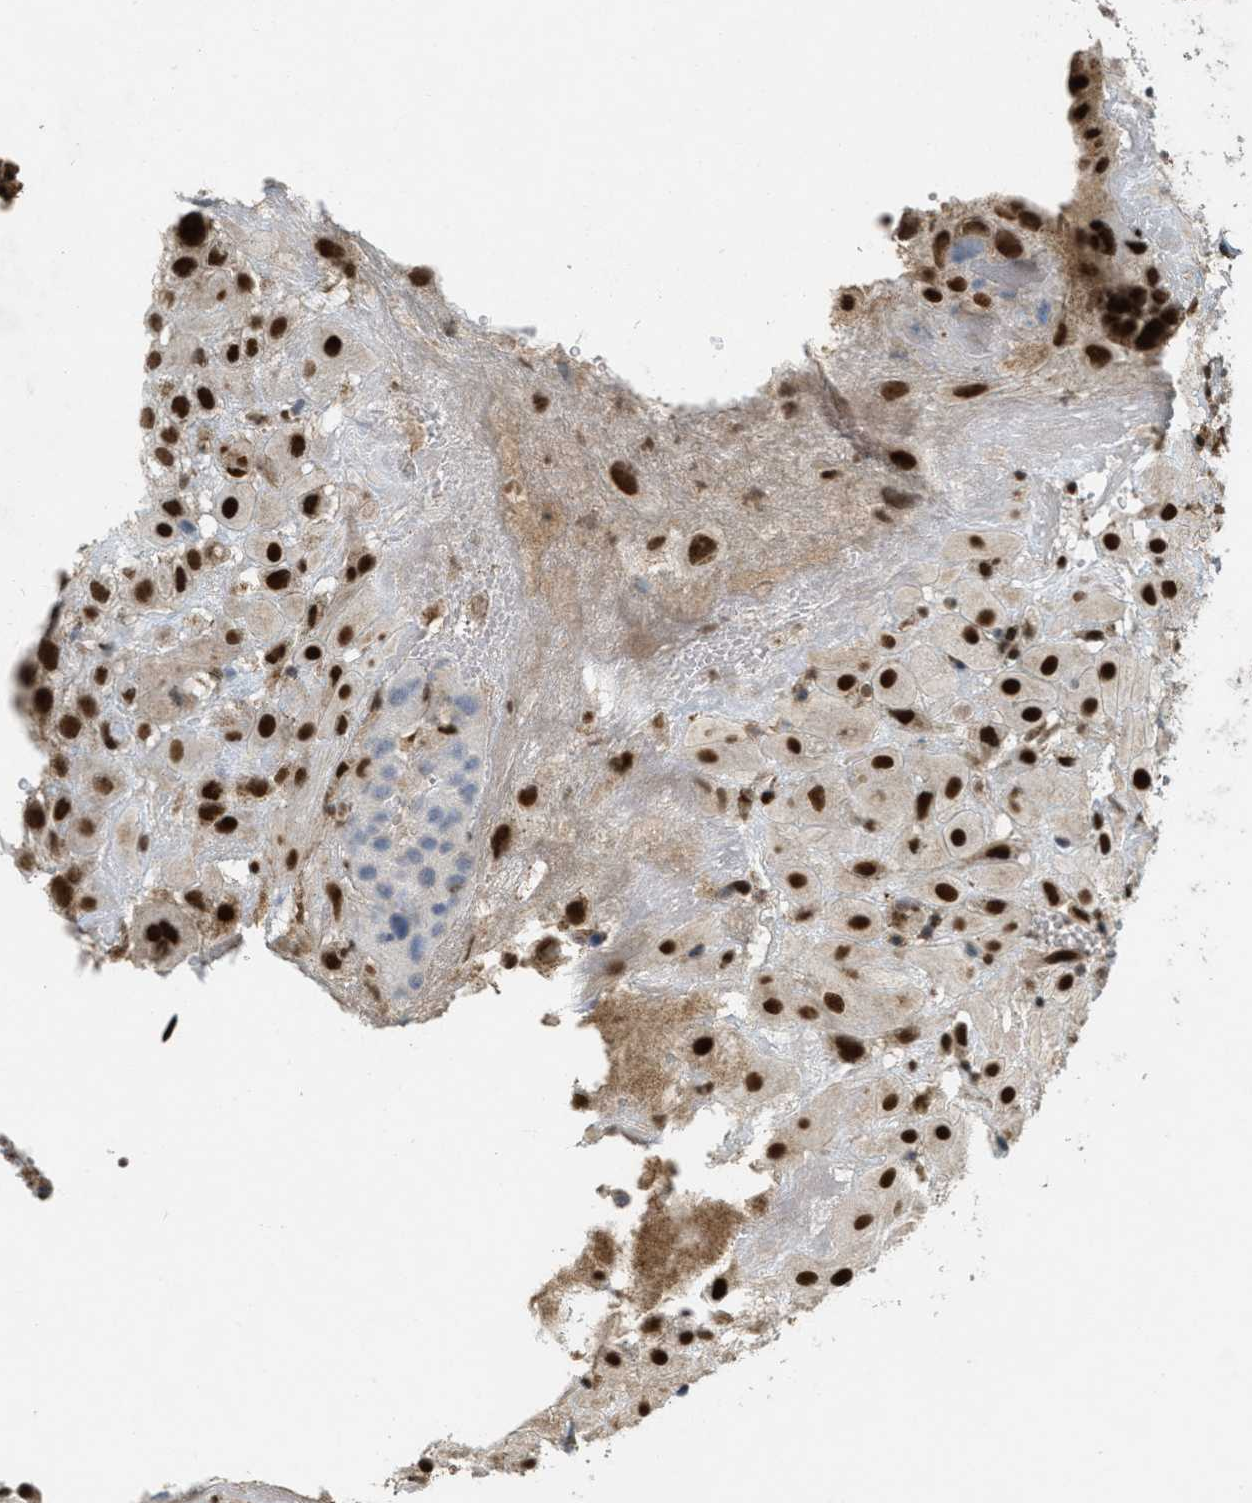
{"staining": {"intensity": "strong", "quantity": ">75%", "location": "cytoplasmic/membranous,nuclear"}, "tissue": "placenta", "cell_type": "Decidual cells", "image_type": "normal", "snomed": [{"axis": "morphology", "description": "Normal tissue, NOS"}, {"axis": "topography", "description": "Placenta"}], "caption": "Immunohistochemistry (IHC) micrograph of normal placenta: placenta stained using immunohistochemistry (IHC) demonstrates high levels of strong protein expression localized specifically in the cytoplasmic/membranous,nuclear of decidual cells, appearing as a cytoplasmic/membranous,nuclear brown color.", "gene": "TLK1", "patient": {"sex": "female", "age": 18}}